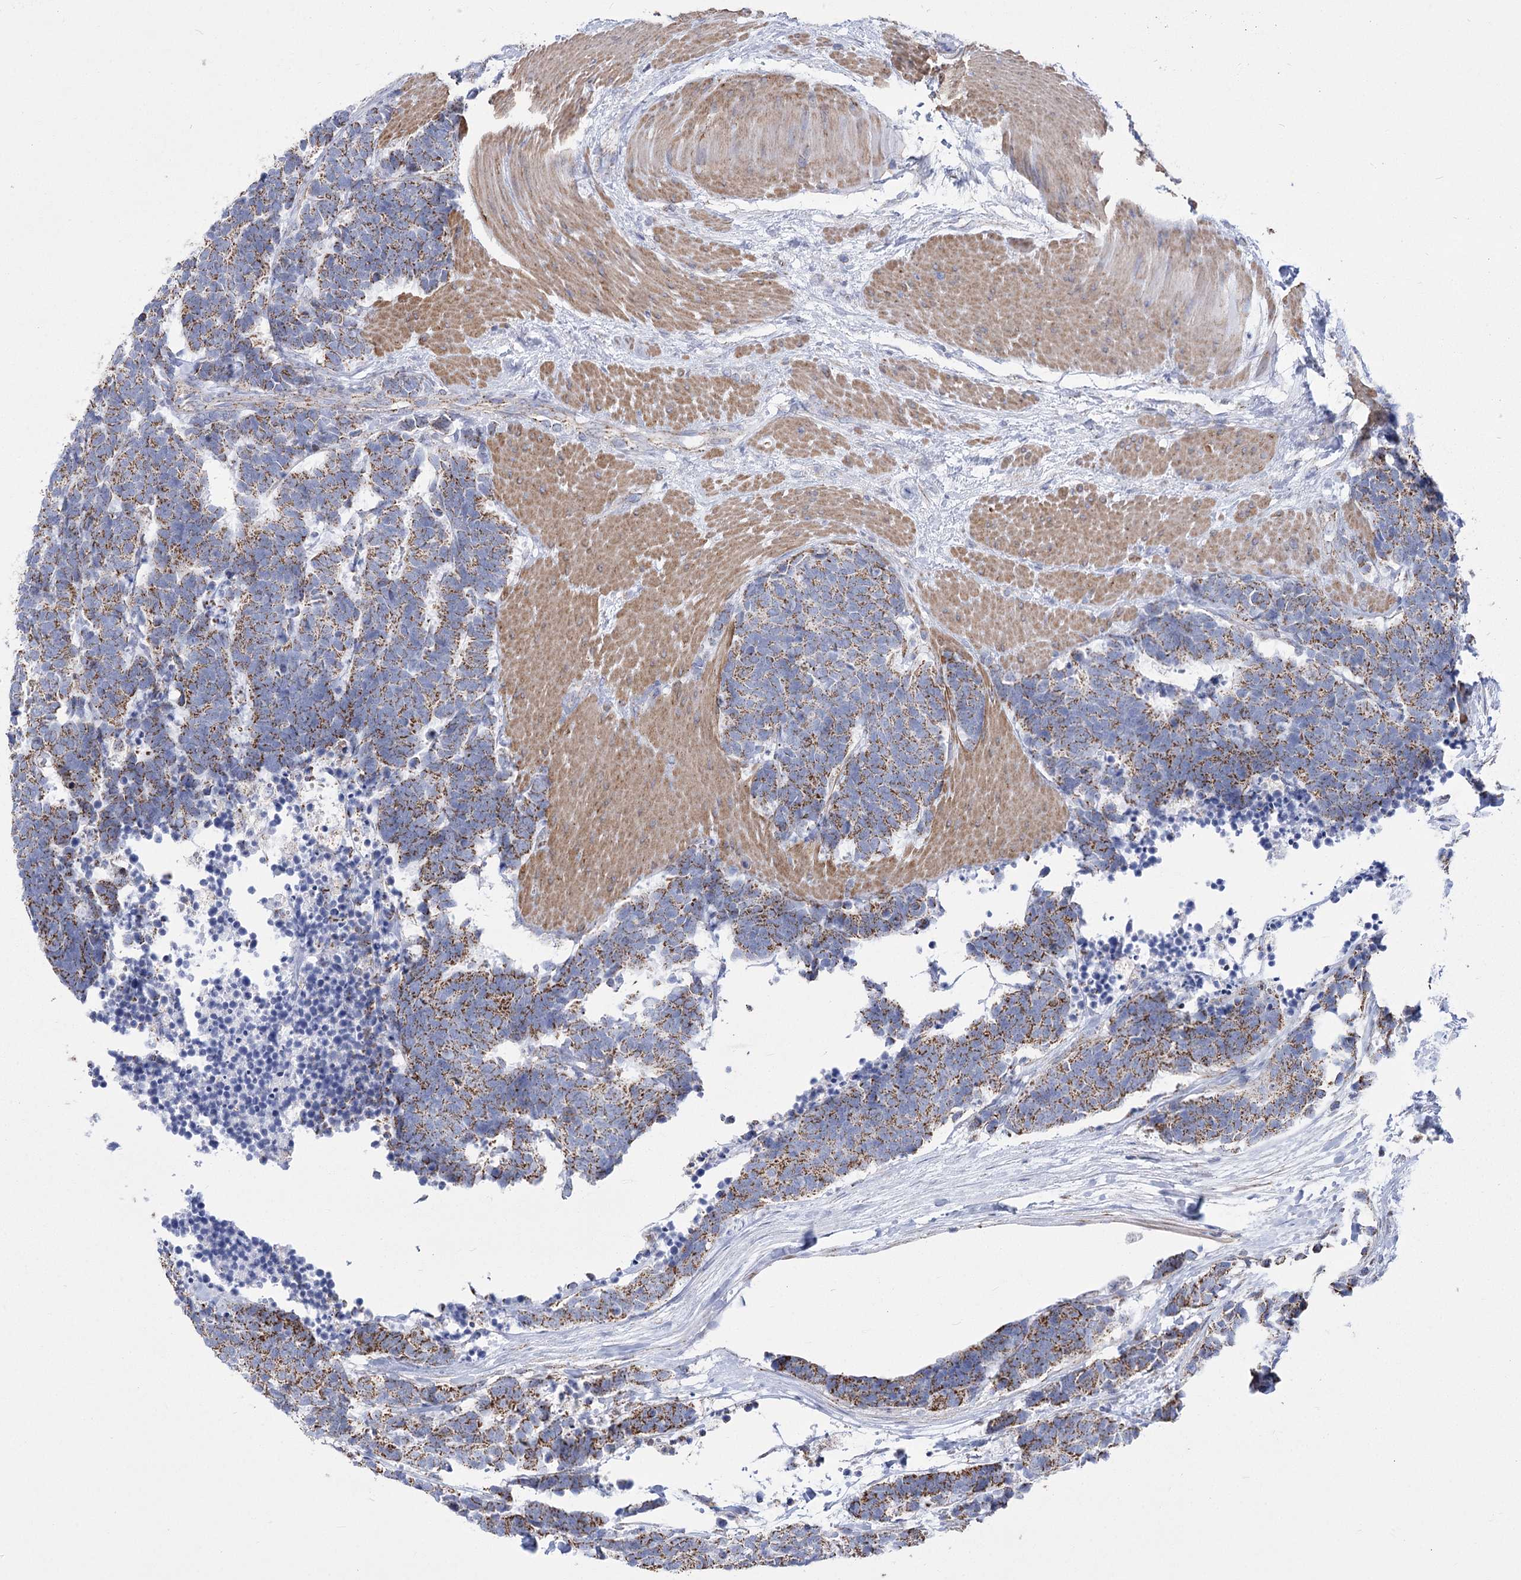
{"staining": {"intensity": "moderate", "quantity": ">75%", "location": "cytoplasmic/membranous"}, "tissue": "carcinoid", "cell_type": "Tumor cells", "image_type": "cancer", "snomed": [{"axis": "morphology", "description": "Carcinoma, NOS"}, {"axis": "morphology", "description": "Carcinoid, malignant, NOS"}, {"axis": "topography", "description": "Urinary bladder"}], "caption": "The immunohistochemical stain highlights moderate cytoplasmic/membranous positivity in tumor cells of carcinoid tissue.", "gene": "PDHB", "patient": {"sex": "male", "age": 57}}